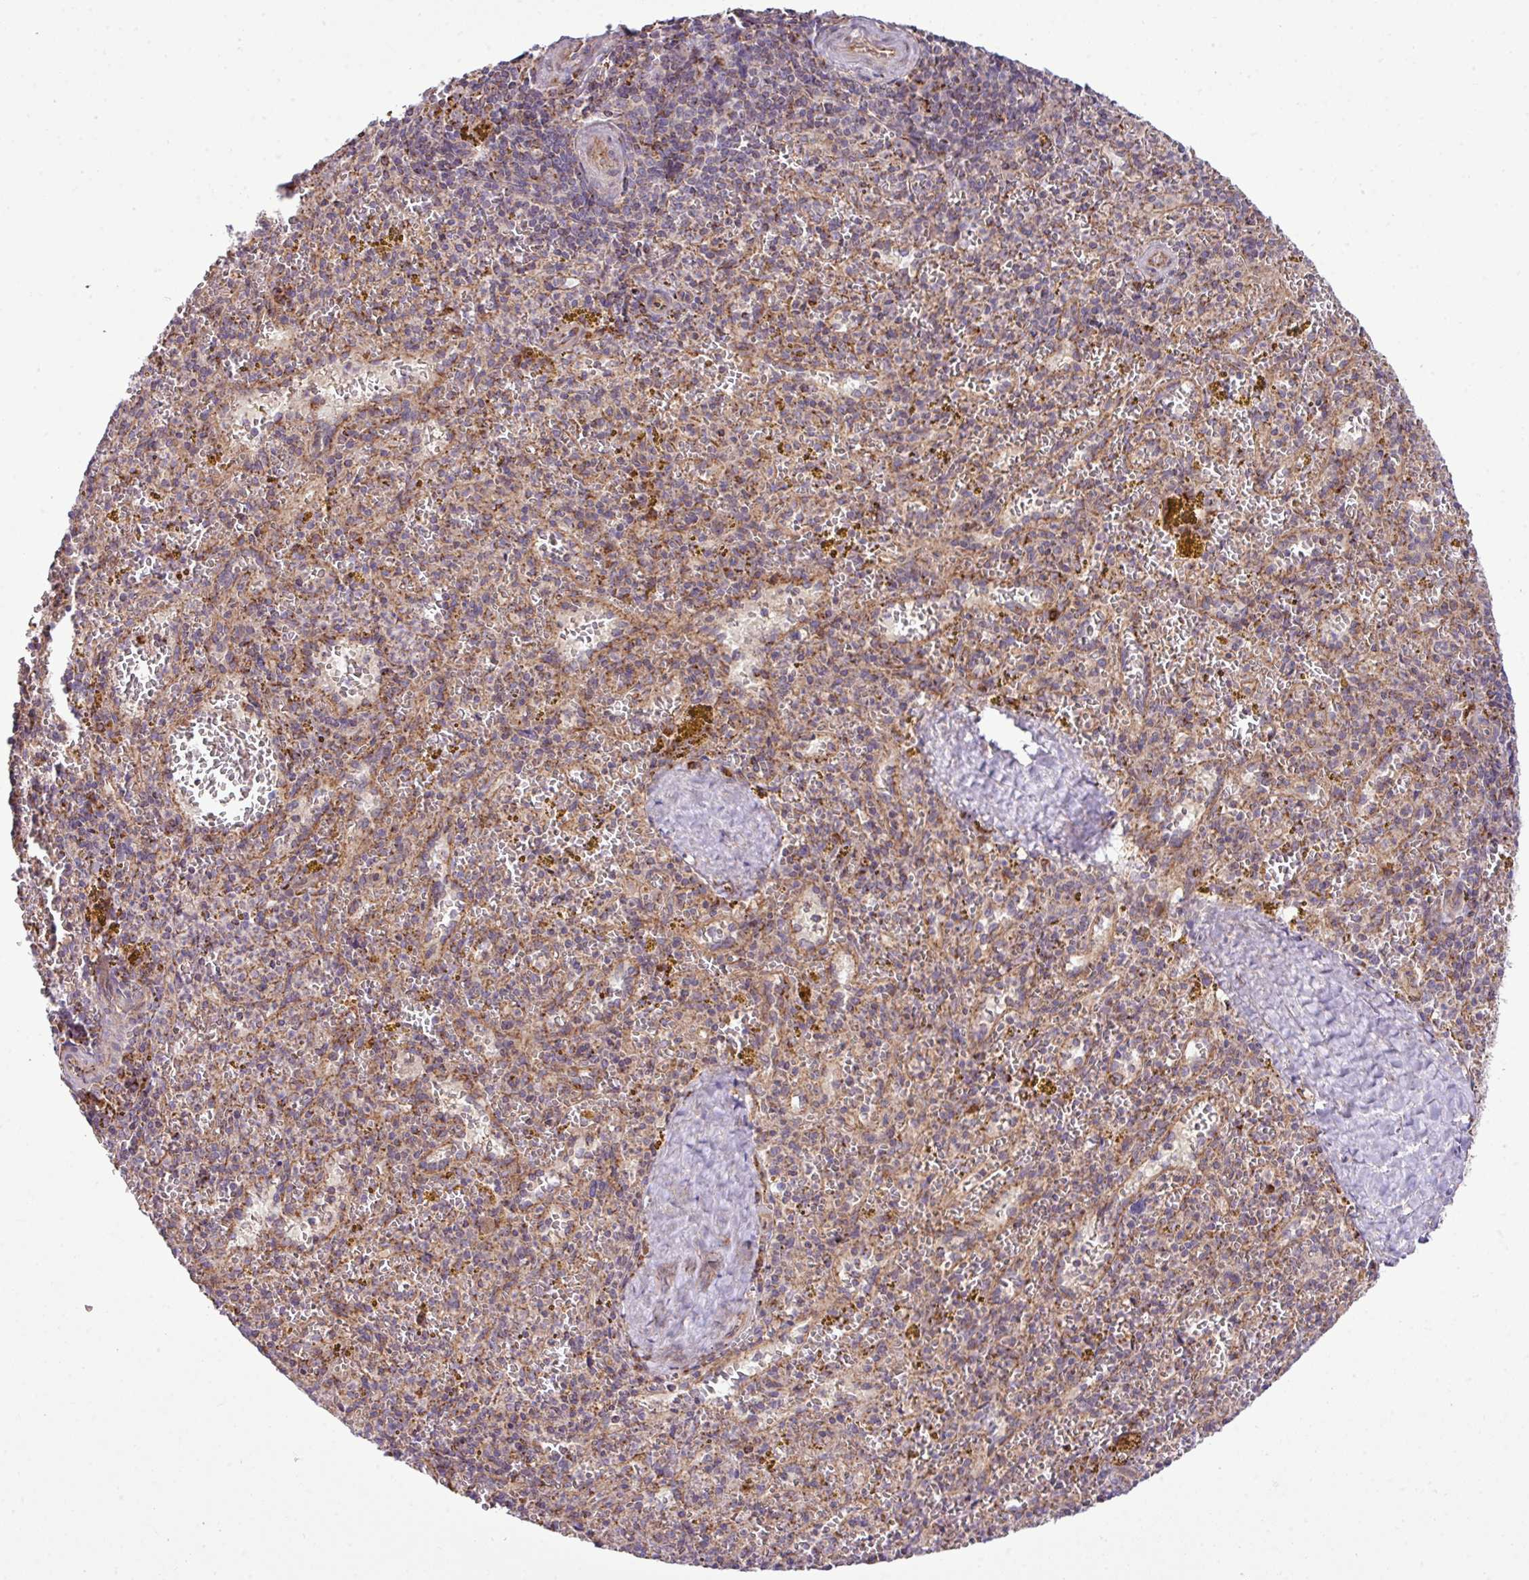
{"staining": {"intensity": "moderate", "quantity": "25%-75%", "location": "cytoplasmic/membranous"}, "tissue": "spleen", "cell_type": "Cells in red pulp", "image_type": "normal", "snomed": [{"axis": "morphology", "description": "Normal tissue, NOS"}, {"axis": "topography", "description": "Spleen"}], "caption": "Moderate cytoplasmic/membranous expression is appreciated in about 25%-75% of cells in red pulp in normal spleen. The staining was performed using DAB to visualize the protein expression in brown, while the nuclei were stained in blue with hematoxylin (Magnification: 20x).", "gene": "ZNF569", "patient": {"sex": "male", "age": 57}}